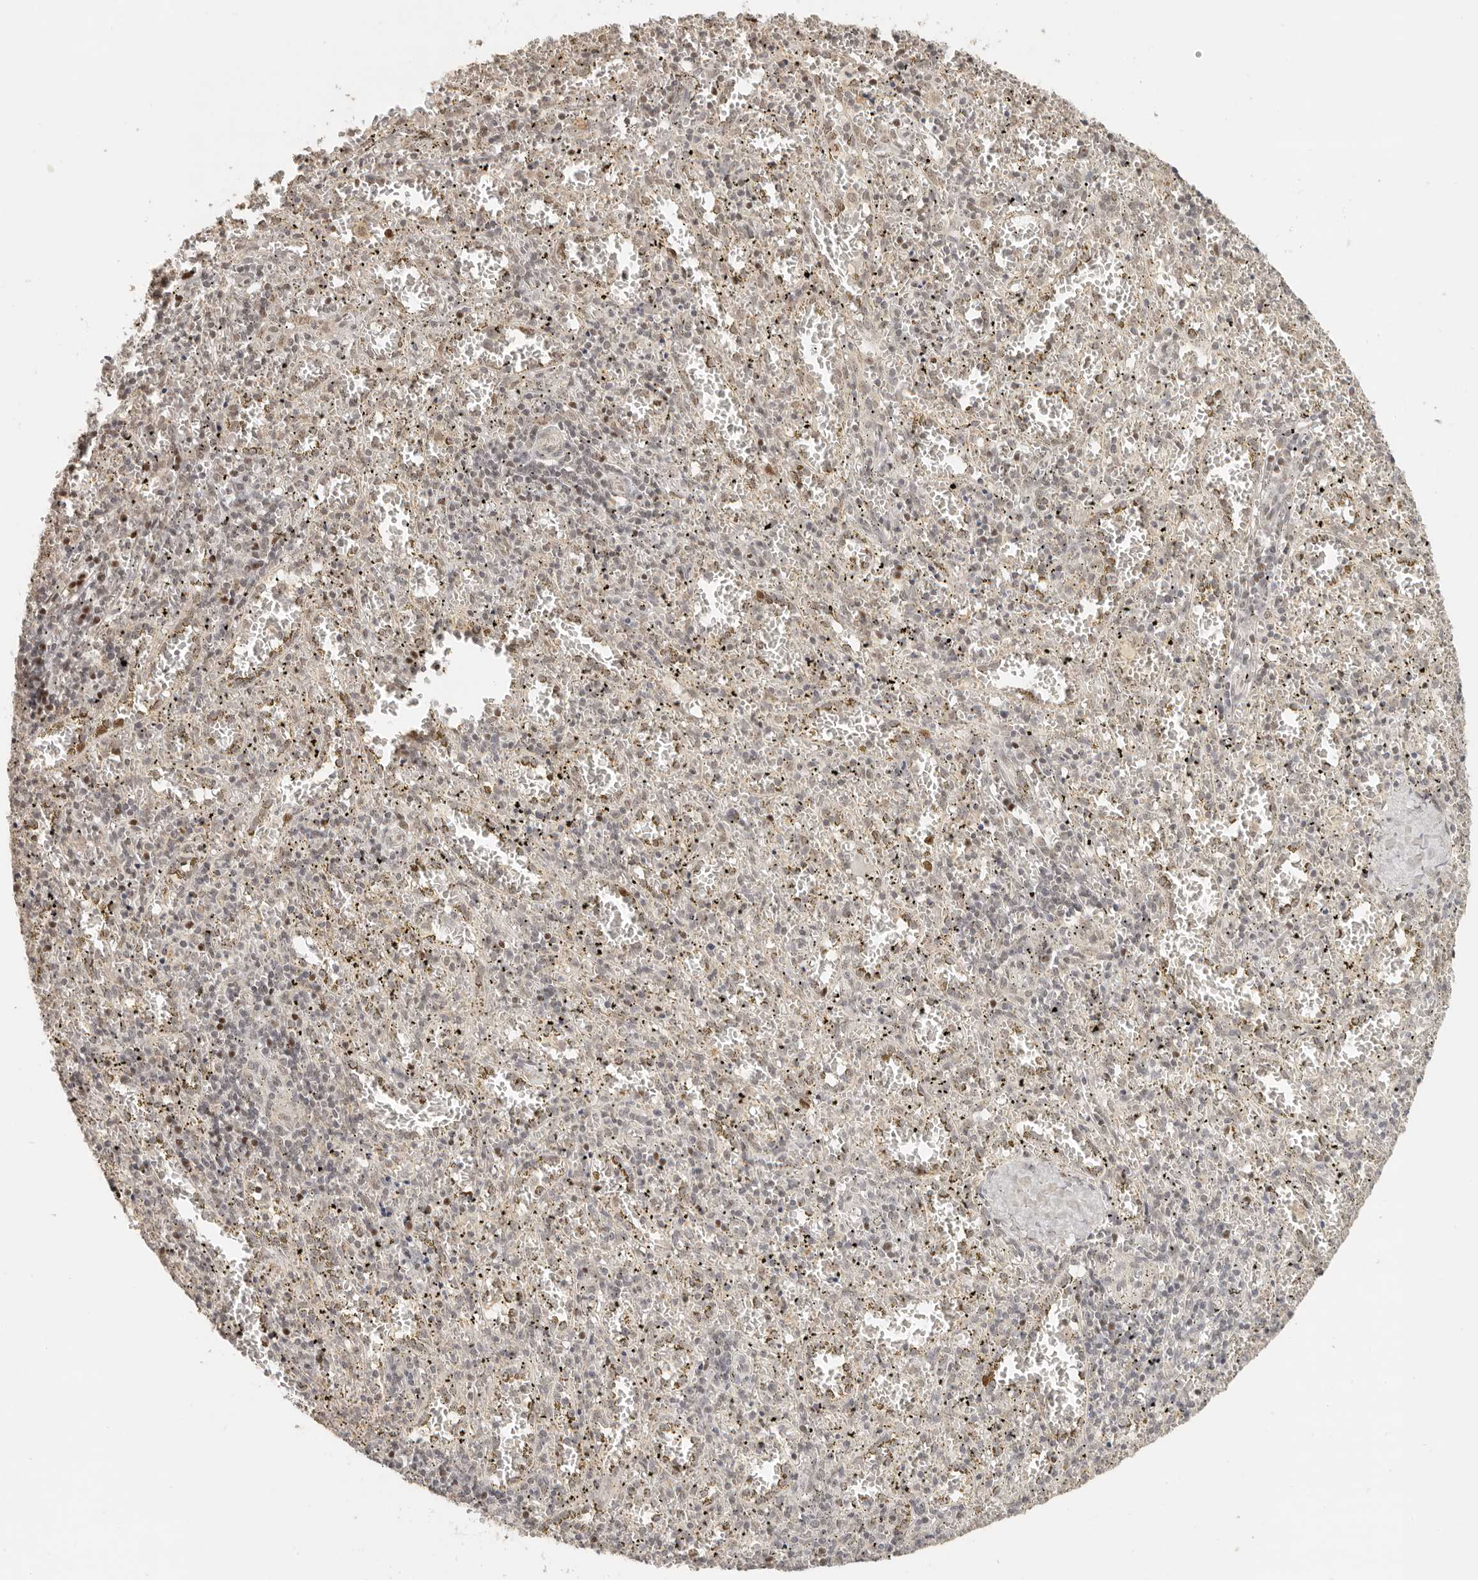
{"staining": {"intensity": "moderate", "quantity": "<25%", "location": "nuclear"}, "tissue": "spleen", "cell_type": "Cells in red pulp", "image_type": "normal", "snomed": [{"axis": "morphology", "description": "Normal tissue, NOS"}, {"axis": "topography", "description": "Spleen"}], "caption": "This is an image of immunohistochemistry staining of unremarkable spleen, which shows moderate expression in the nuclear of cells in red pulp.", "gene": "GPBP1L1", "patient": {"sex": "male", "age": 11}}